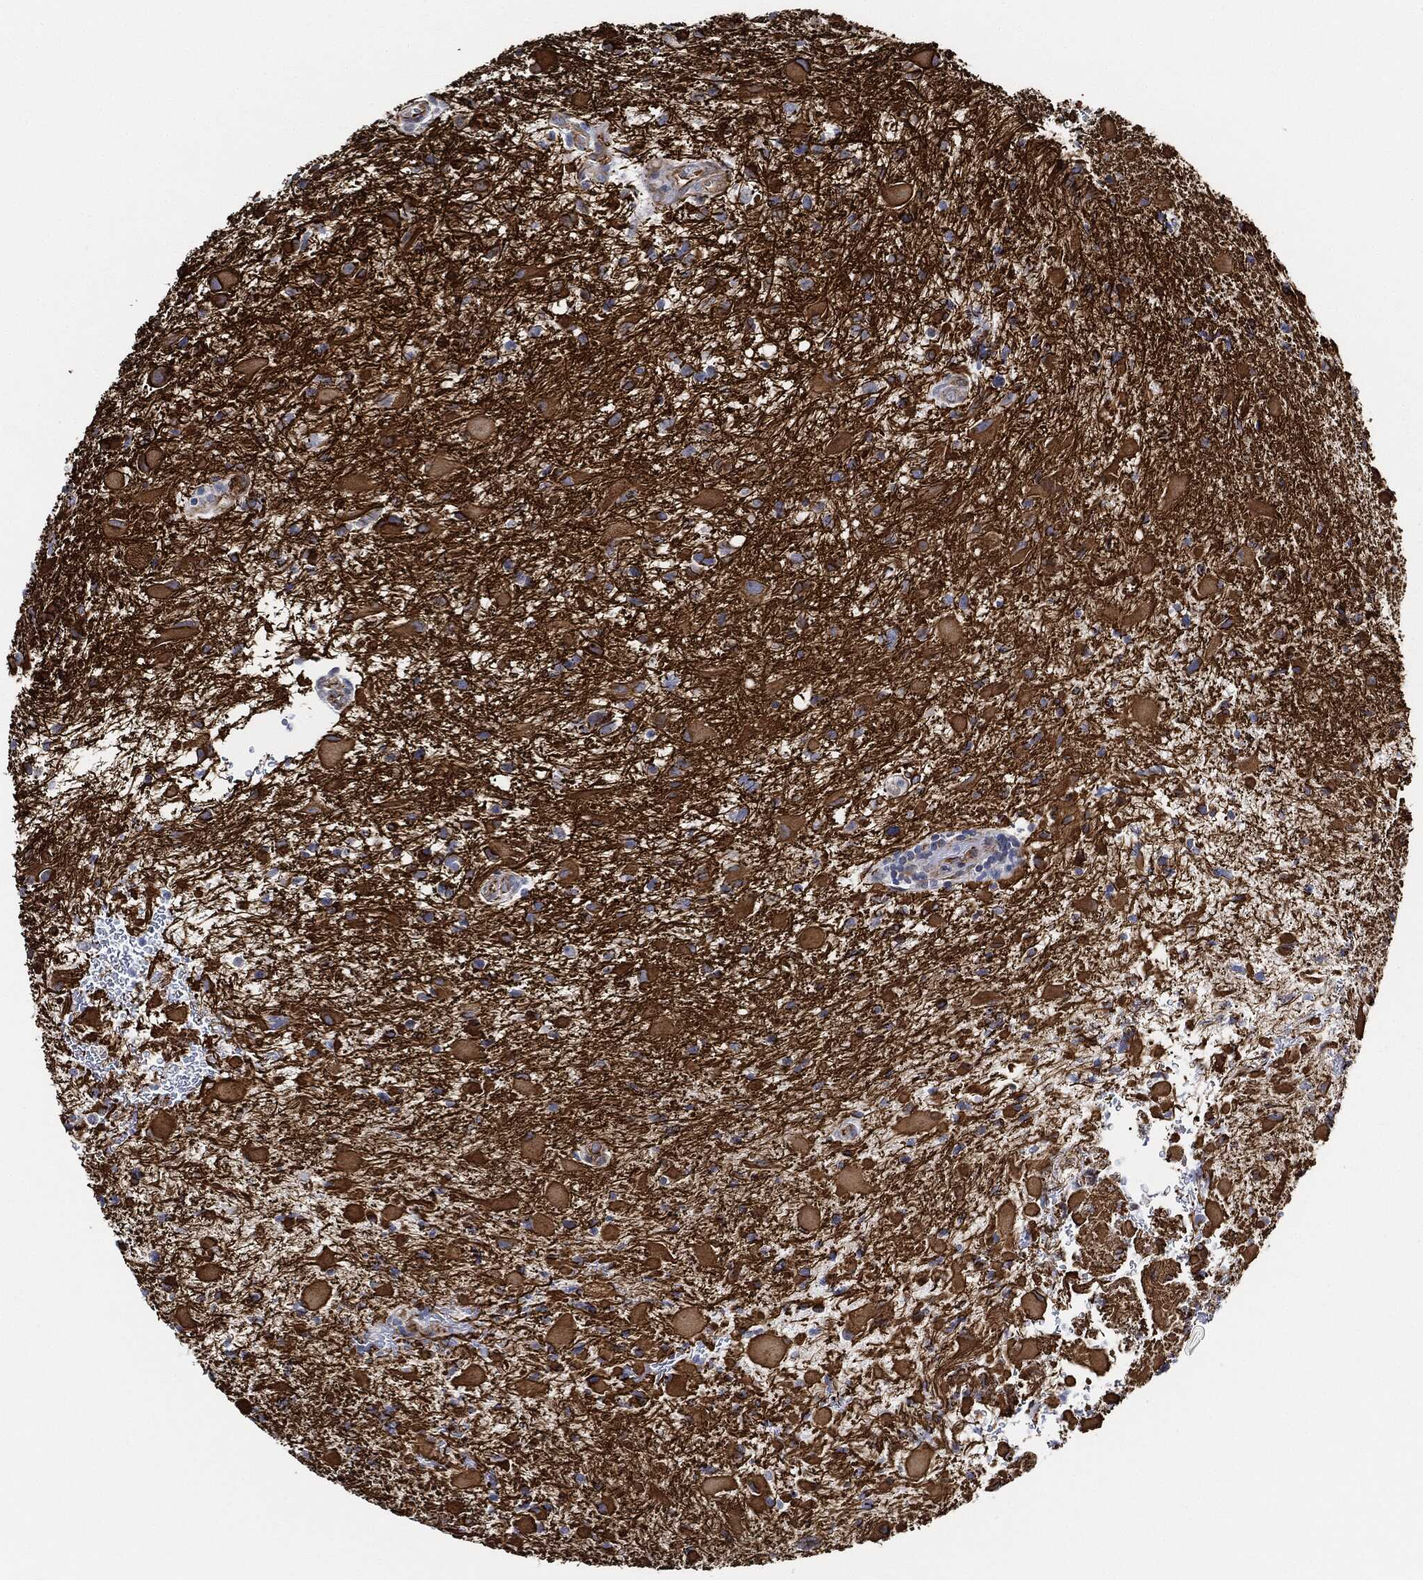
{"staining": {"intensity": "strong", "quantity": "<25%", "location": "cytoplasmic/membranous"}, "tissue": "glioma", "cell_type": "Tumor cells", "image_type": "cancer", "snomed": [{"axis": "morphology", "description": "Glioma, malignant, Low grade"}, {"axis": "topography", "description": "Brain"}], "caption": "Immunohistochemistry (IHC) of malignant glioma (low-grade) reveals medium levels of strong cytoplasmic/membranous expression in approximately <25% of tumor cells.", "gene": "THSD1", "patient": {"sex": "female", "age": 32}}